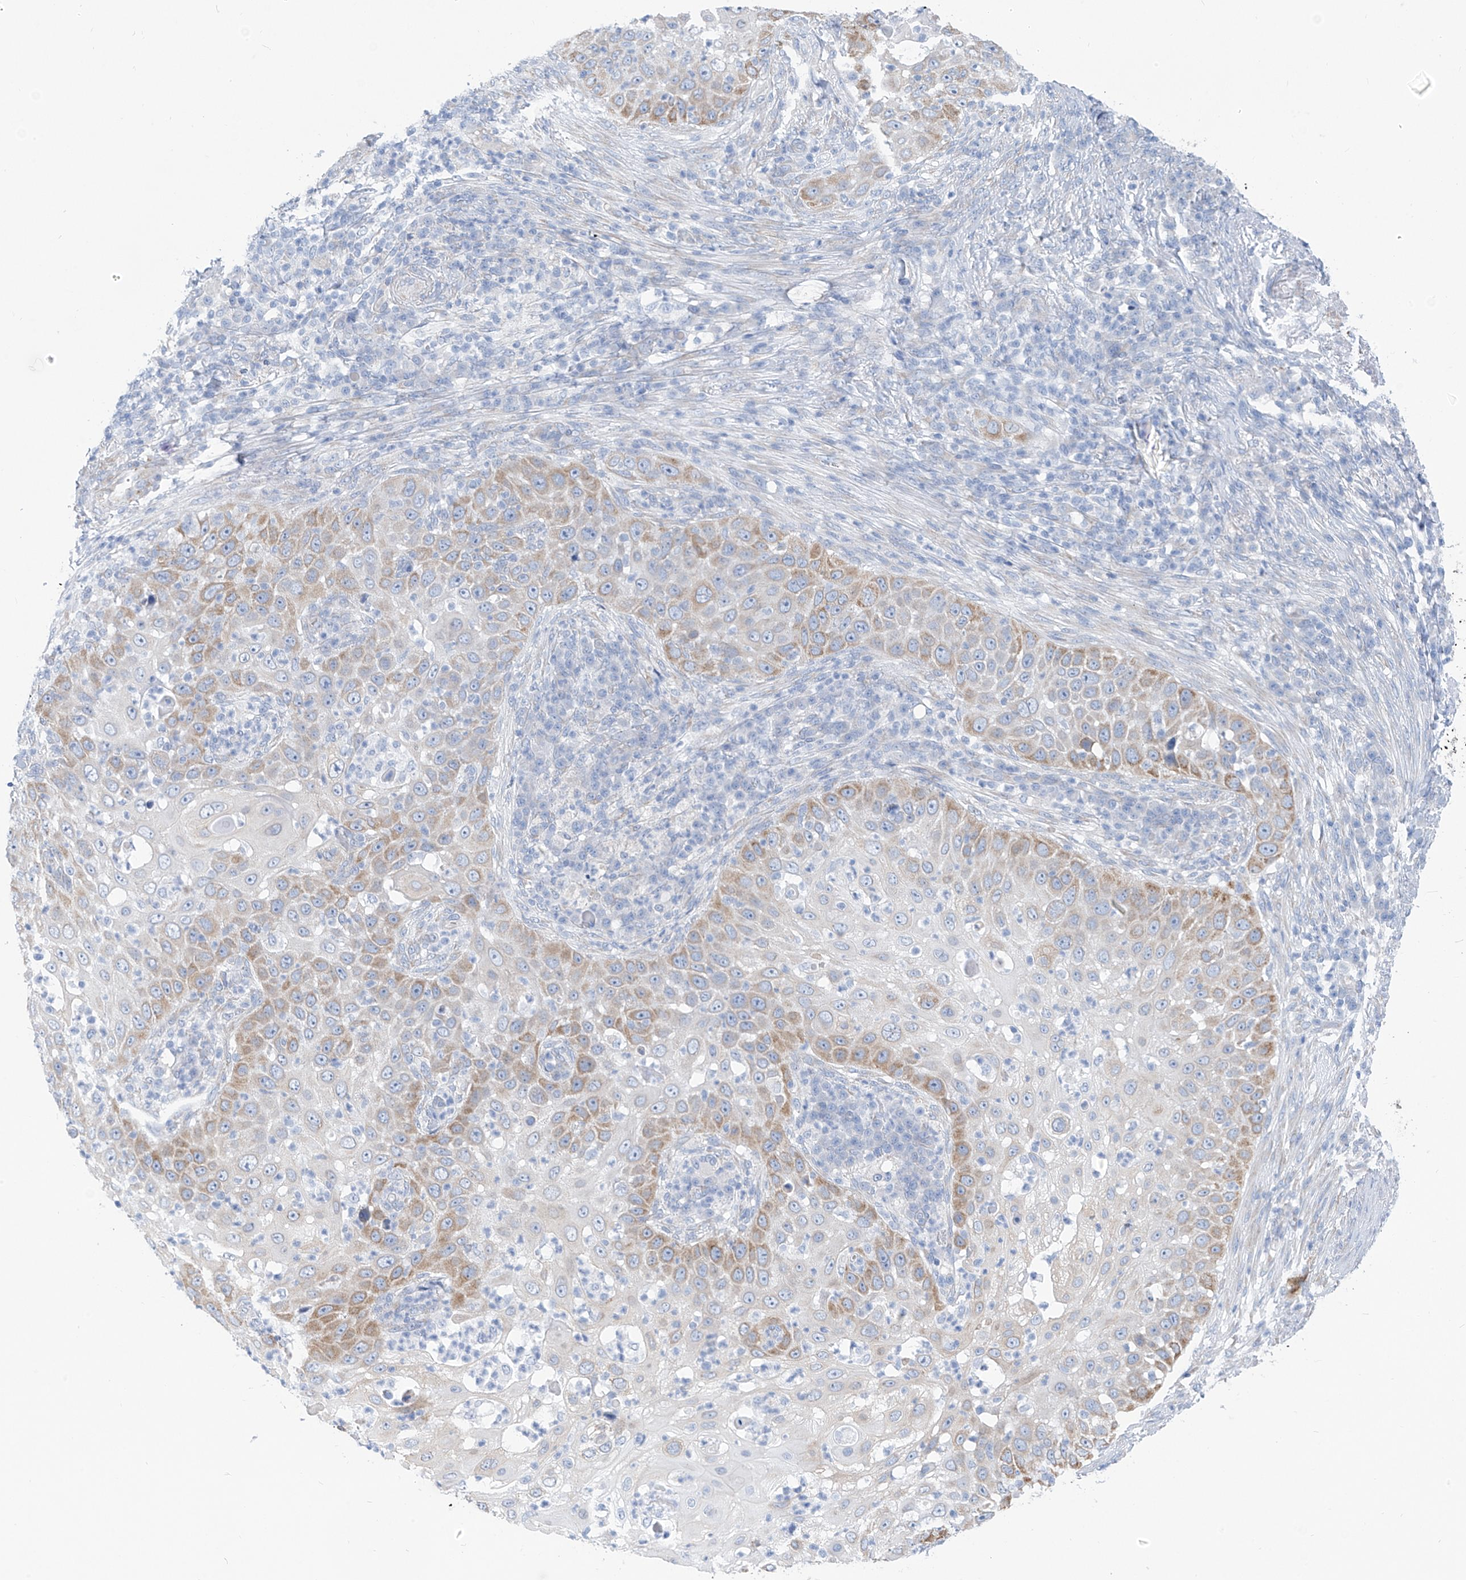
{"staining": {"intensity": "moderate", "quantity": "25%-75%", "location": "cytoplasmic/membranous"}, "tissue": "skin cancer", "cell_type": "Tumor cells", "image_type": "cancer", "snomed": [{"axis": "morphology", "description": "Squamous cell carcinoma, NOS"}, {"axis": "topography", "description": "Skin"}], "caption": "Moderate cytoplasmic/membranous protein expression is identified in about 25%-75% of tumor cells in squamous cell carcinoma (skin).", "gene": "RCN2", "patient": {"sex": "female", "age": 44}}